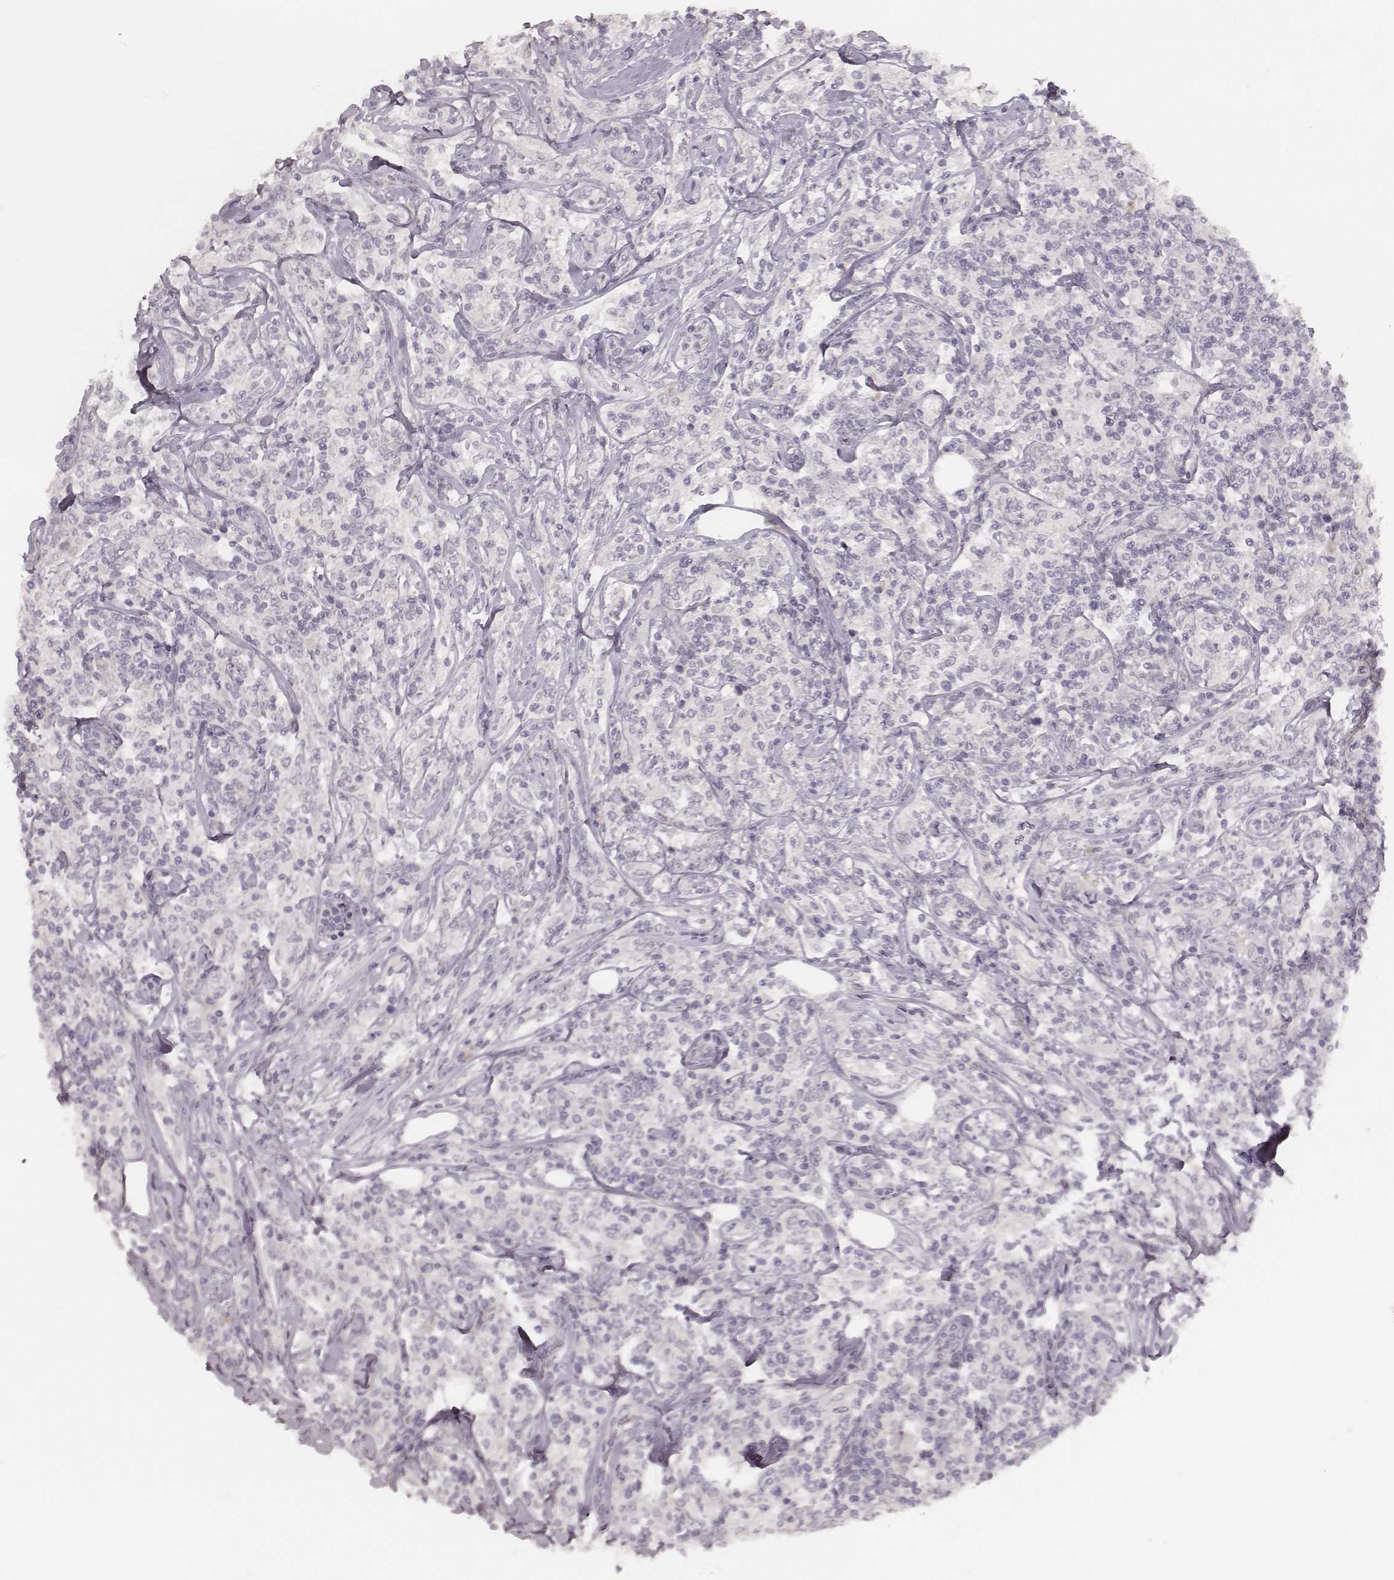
{"staining": {"intensity": "negative", "quantity": "none", "location": "none"}, "tissue": "lymphoma", "cell_type": "Tumor cells", "image_type": "cancer", "snomed": [{"axis": "morphology", "description": "Malignant lymphoma, non-Hodgkin's type, High grade"}, {"axis": "topography", "description": "Lymph node"}], "caption": "The micrograph demonstrates no significant expression in tumor cells of lymphoma. (Brightfield microscopy of DAB (3,3'-diaminobenzidine) IHC at high magnification).", "gene": "LY6K", "patient": {"sex": "female", "age": 84}}